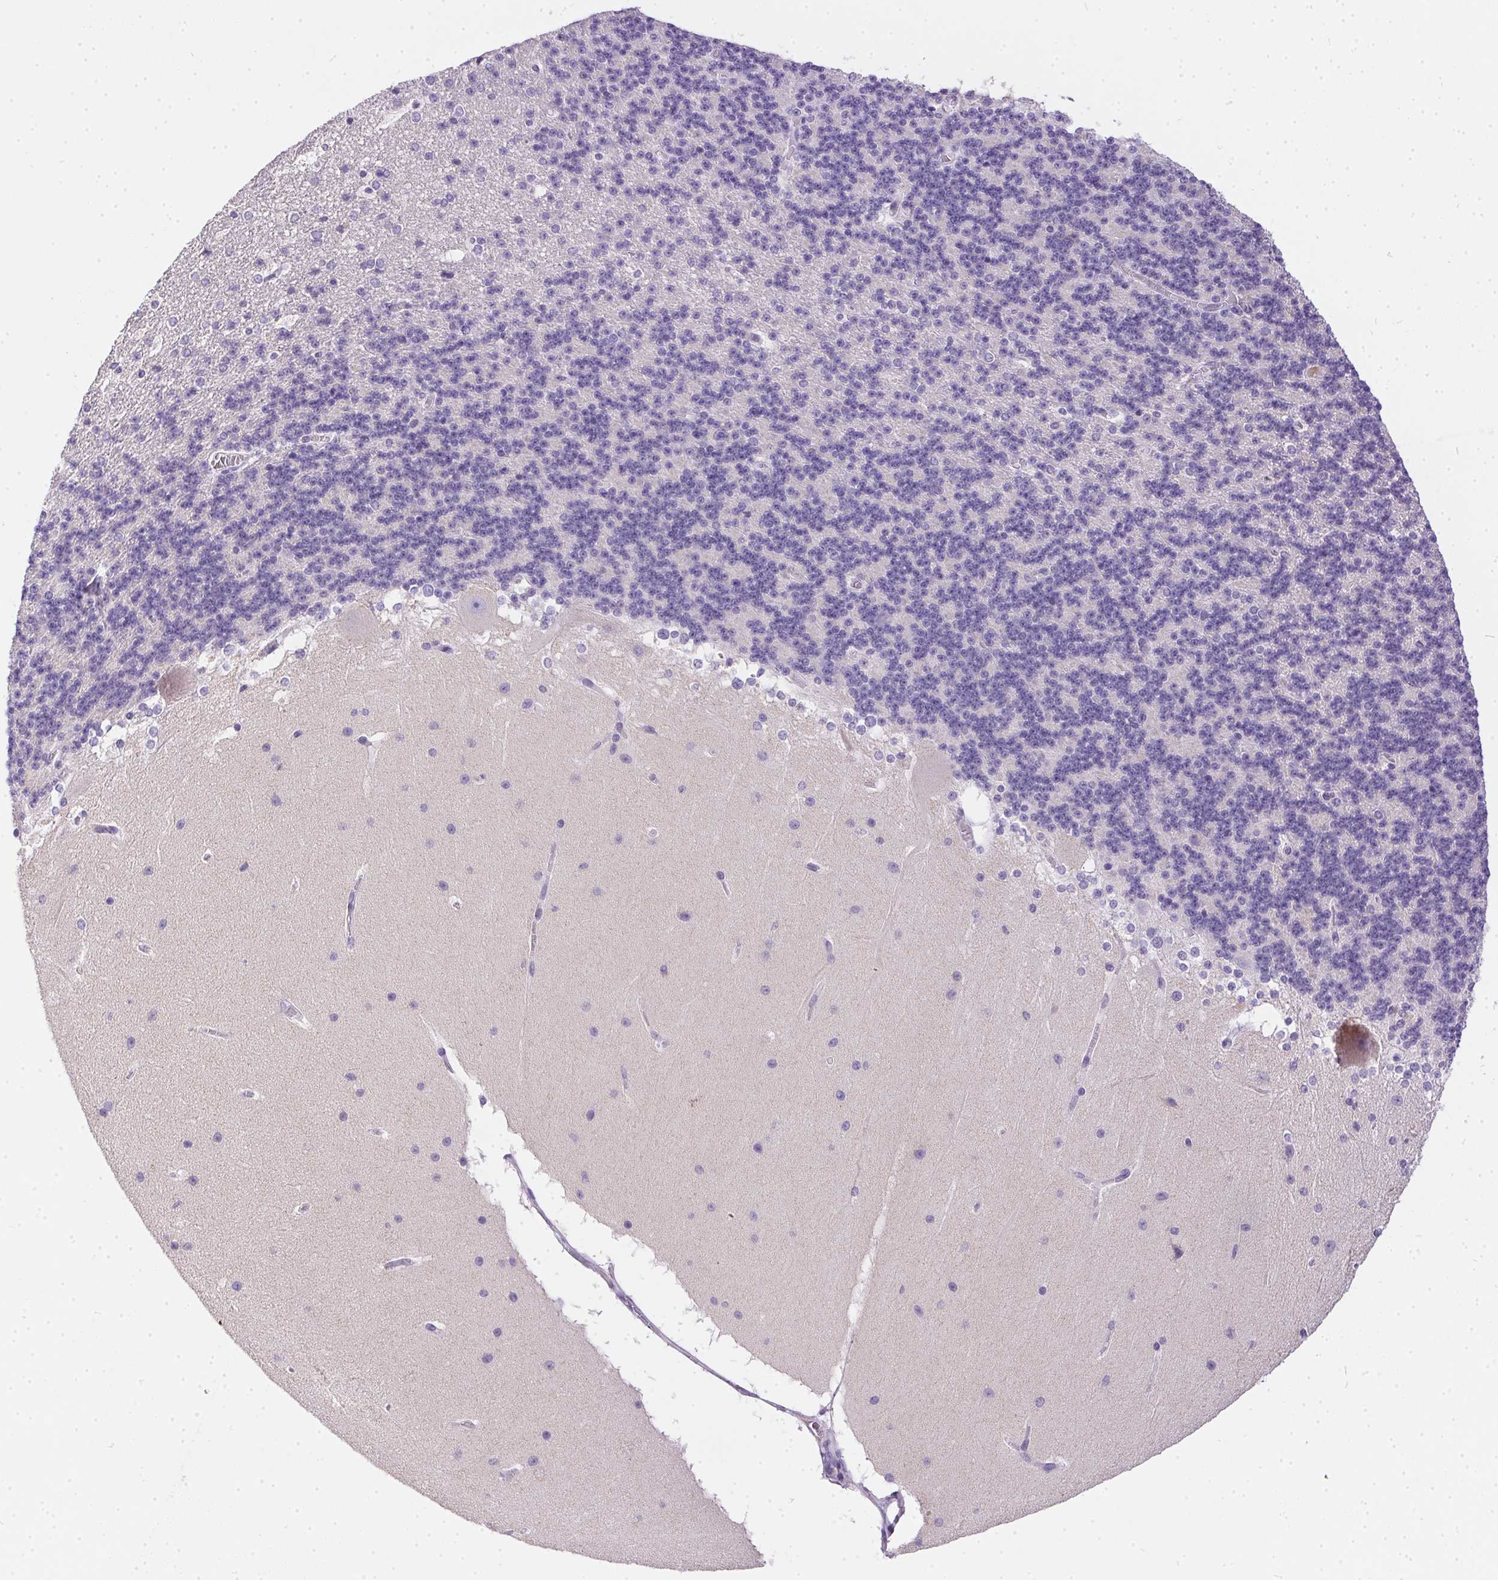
{"staining": {"intensity": "negative", "quantity": "none", "location": "none"}, "tissue": "cerebellum", "cell_type": "Cells in granular layer", "image_type": "normal", "snomed": [{"axis": "morphology", "description": "Normal tissue, NOS"}, {"axis": "topography", "description": "Cerebellum"}], "caption": "Immunohistochemistry (IHC) histopathology image of benign cerebellum: cerebellum stained with DAB (3,3'-diaminobenzidine) demonstrates no significant protein positivity in cells in granular layer.", "gene": "SSTR4", "patient": {"sex": "female", "age": 19}}